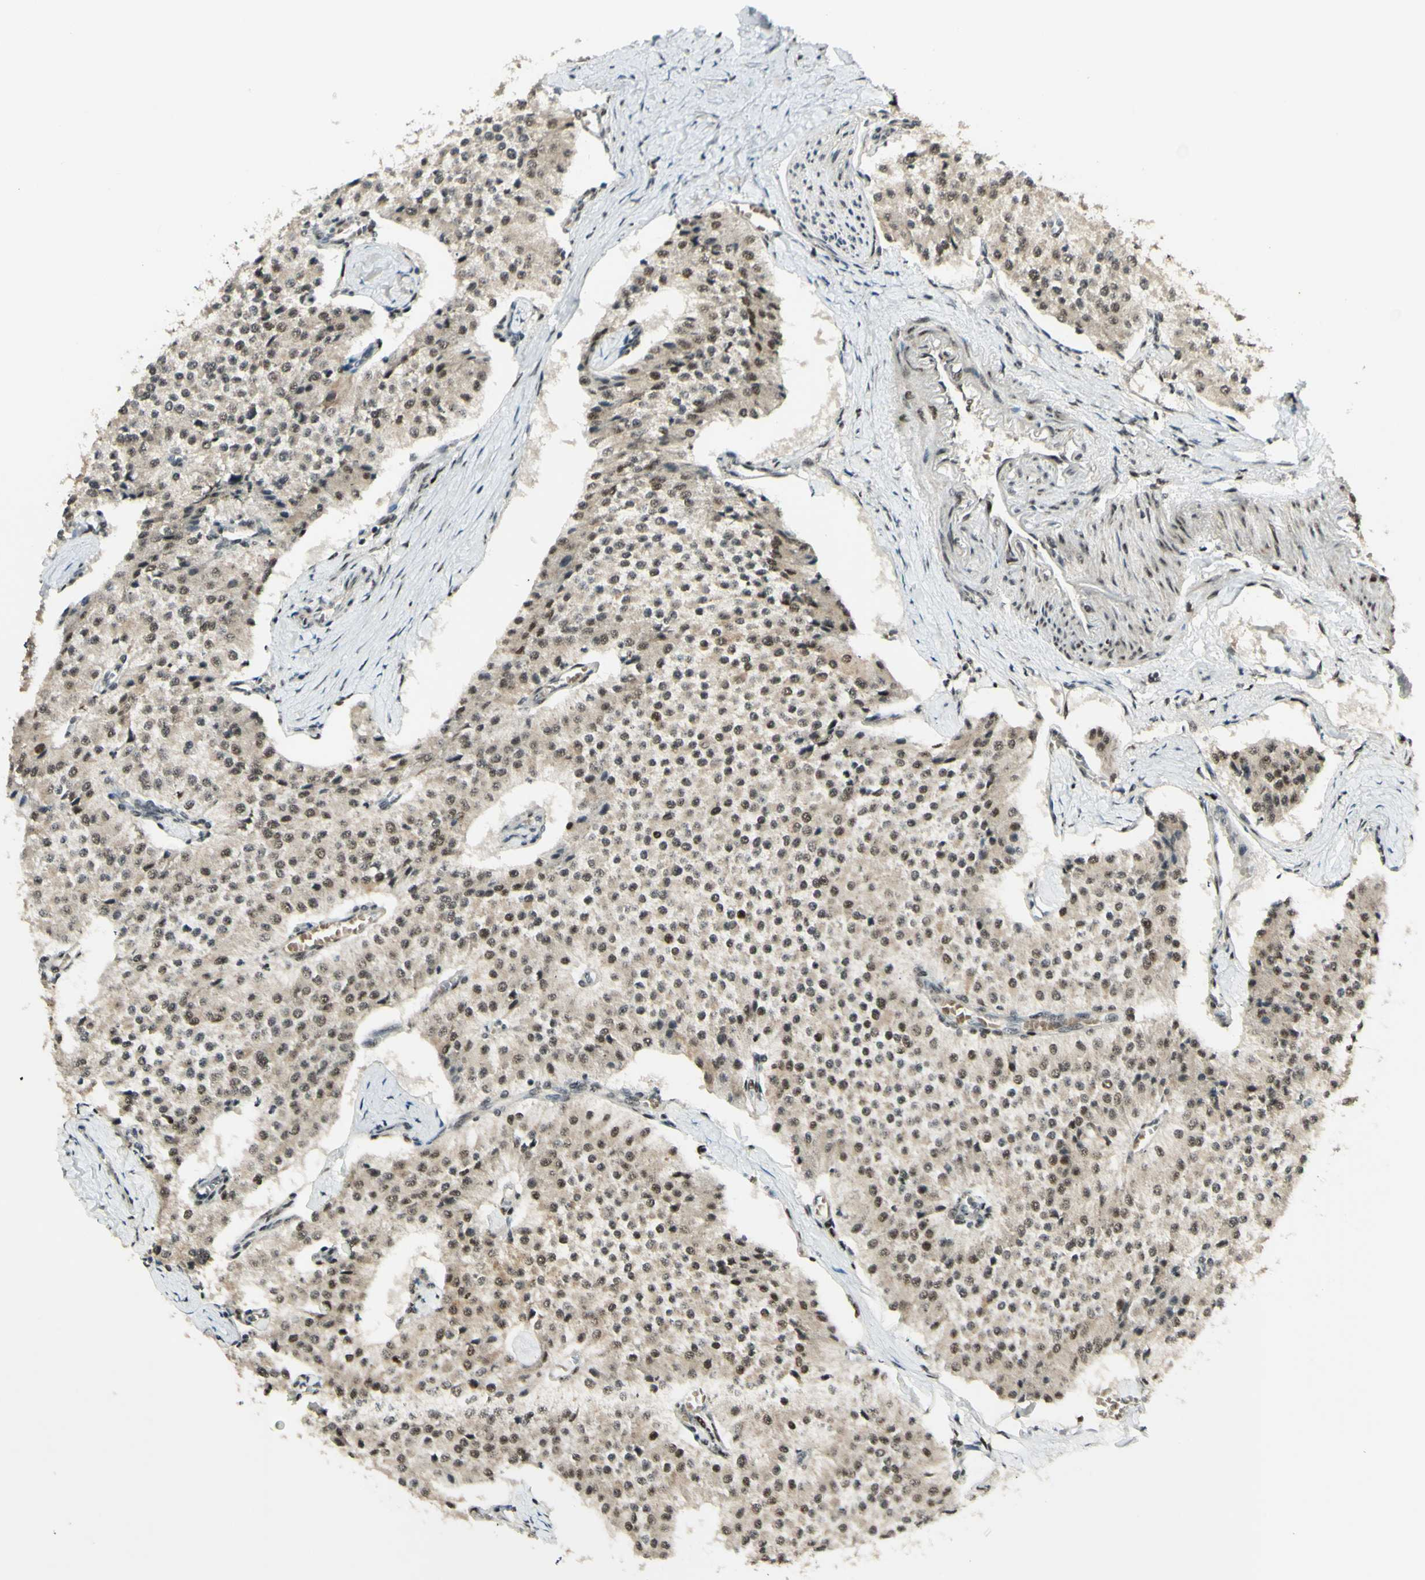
{"staining": {"intensity": "weak", "quantity": ">75%", "location": "cytoplasmic/membranous,nuclear"}, "tissue": "carcinoid", "cell_type": "Tumor cells", "image_type": "cancer", "snomed": [{"axis": "morphology", "description": "Carcinoid, malignant, NOS"}, {"axis": "topography", "description": "Colon"}], "caption": "About >75% of tumor cells in carcinoid show weak cytoplasmic/membranous and nuclear protein expression as visualized by brown immunohistochemical staining.", "gene": "DHX9", "patient": {"sex": "female", "age": 52}}